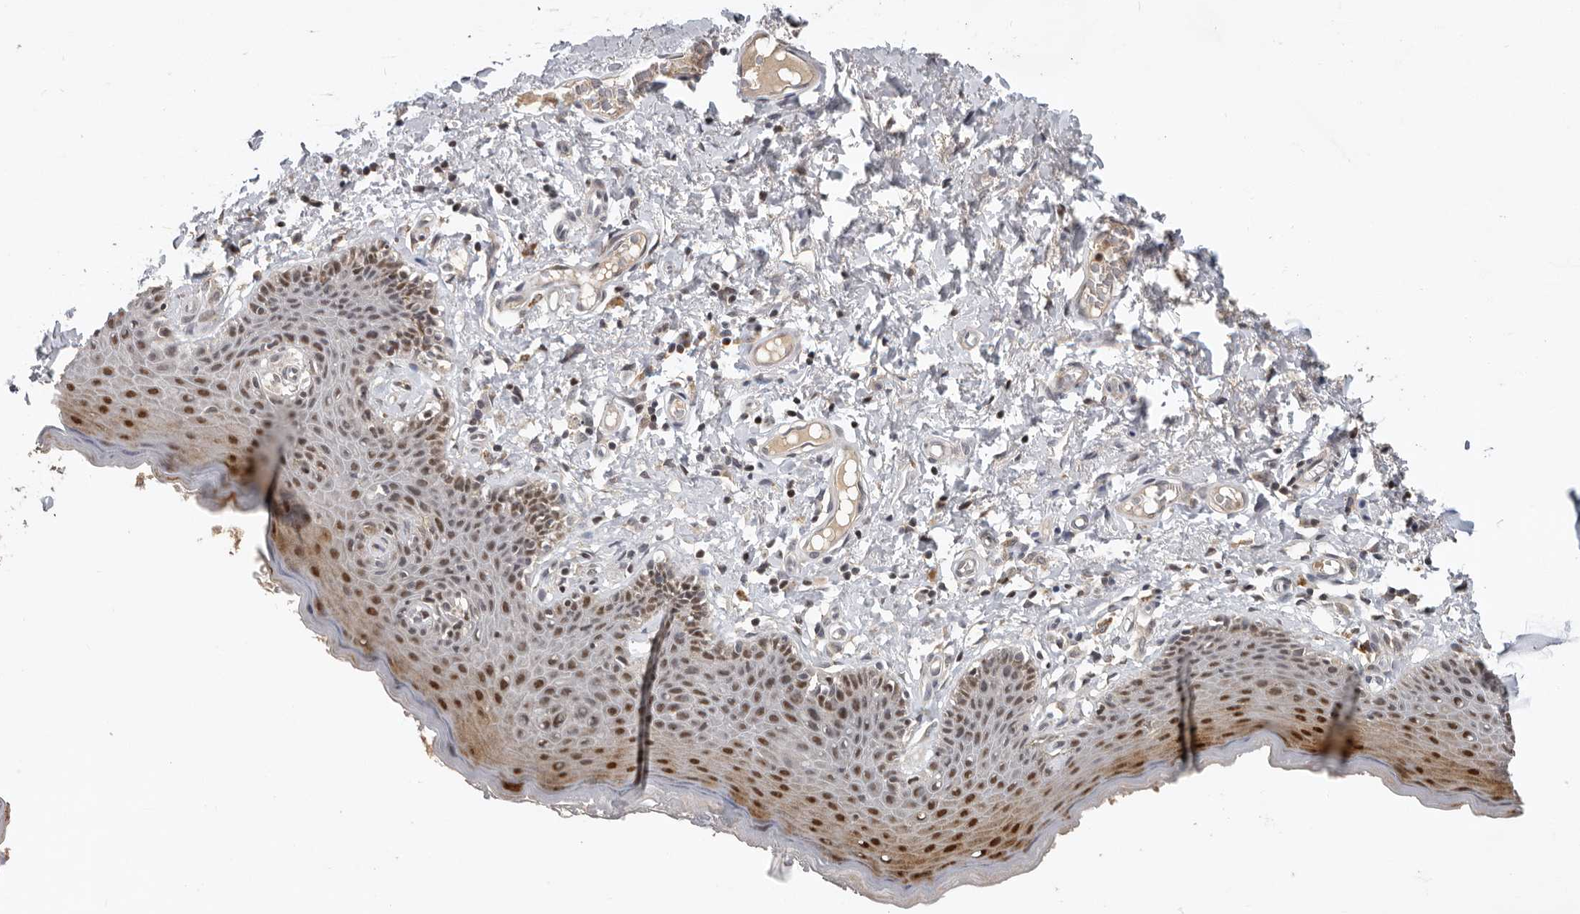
{"staining": {"intensity": "strong", "quantity": ">75%", "location": "cytoplasmic/membranous,nuclear"}, "tissue": "skin", "cell_type": "Epidermal cells", "image_type": "normal", "snomed": [{"axis": "morphology", "description": "Normal tissue, NOS"}, {"axis": "topography", "description": "Vulva"}], "caption": "Immunohistochemistry micrograph of unremarkable human skin stained for a protein (brown), which shows high levels of strong cytoplasmic/membranous,nuclear positivity in about >75% of epidermal cells.", "gene": "HENMT1", "patient": {"sex": "female", "age": 66}}